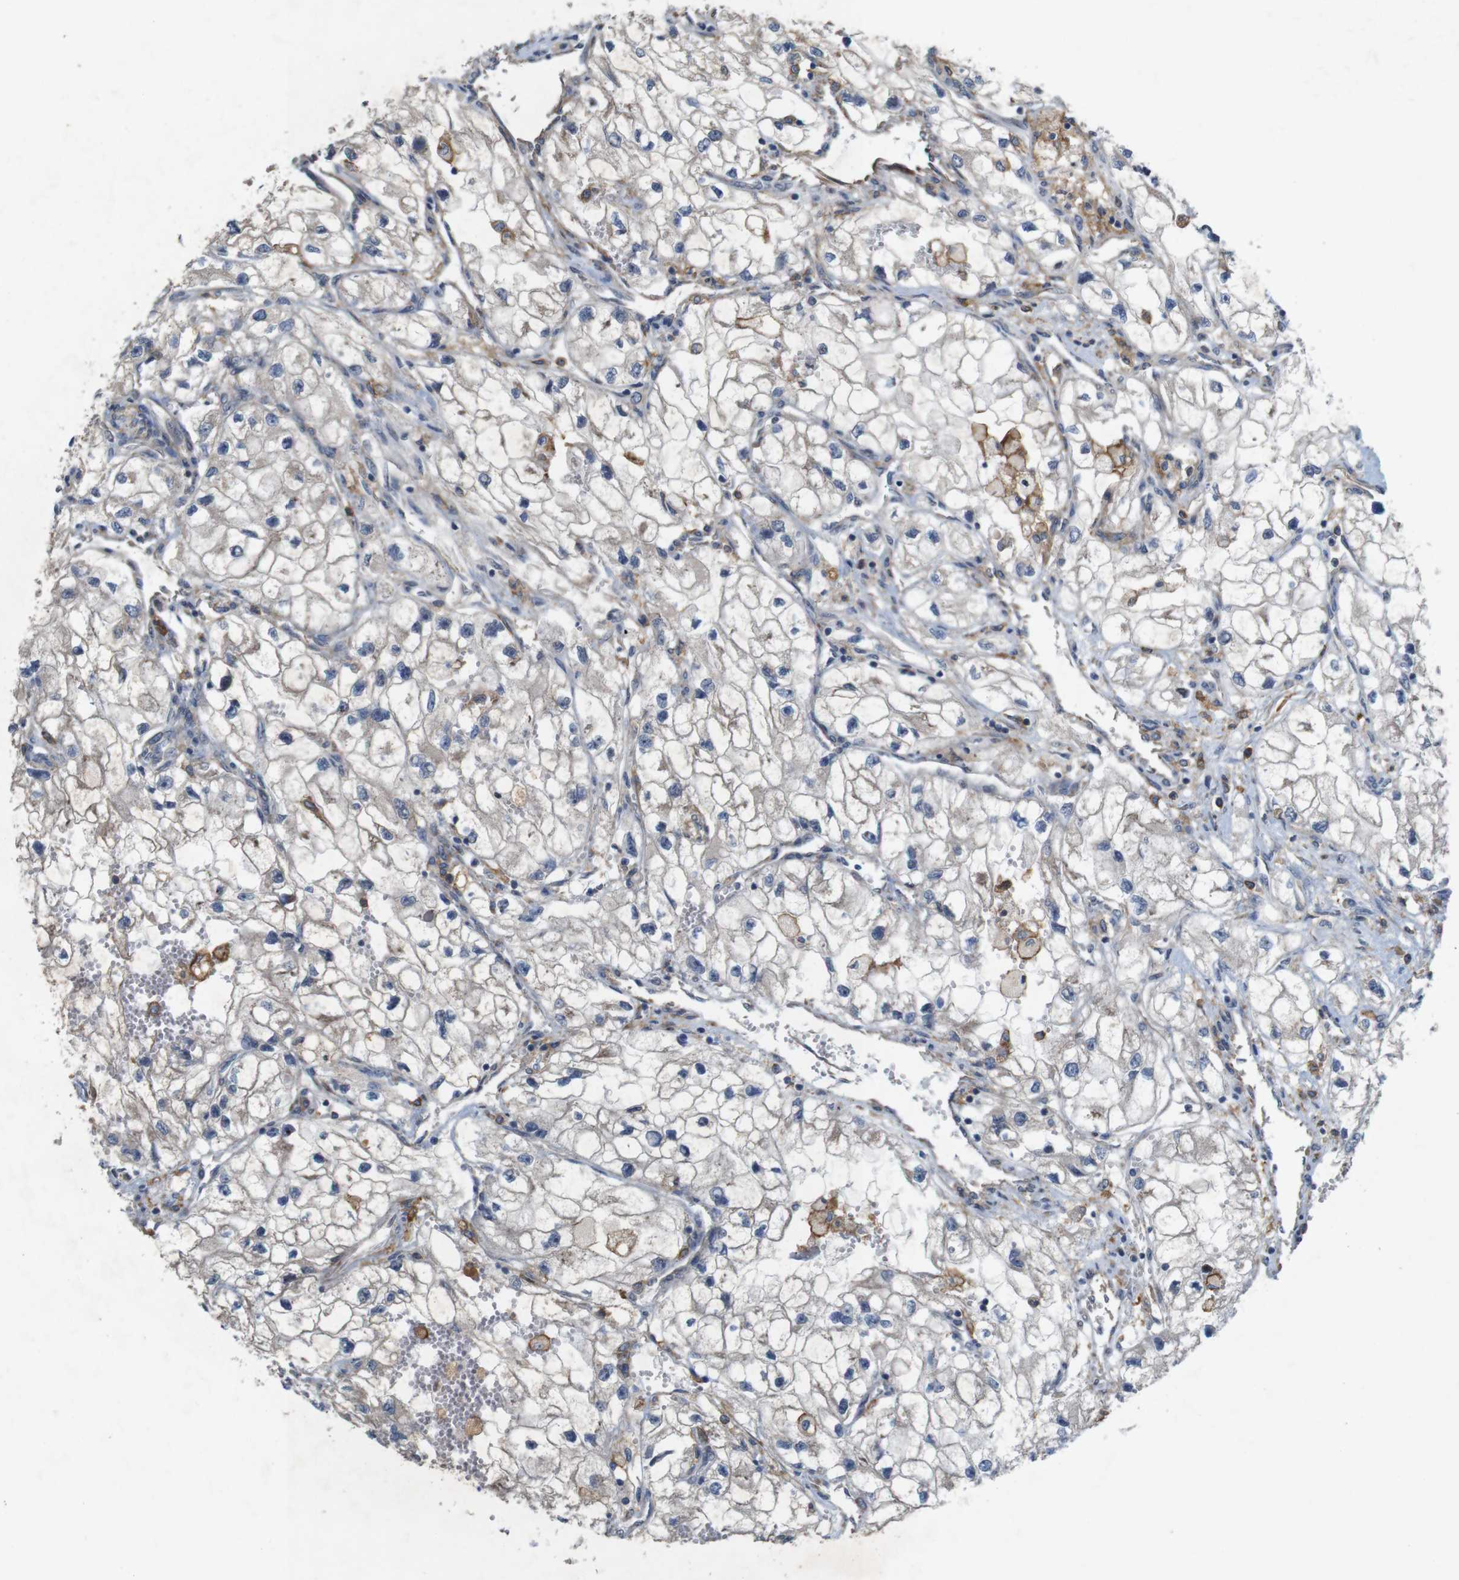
{"staining": {"intensity": "weak", "quantity": "<25%", "location": "cytoplasmic/membranous"}, "tissue": "renal cancer", "cell_type": "Tumor cells", "image_type": "cancer", "snomed": [{"axis": "morphology", "description": "Adenocarcinoma, NOS"}, {"axis": "topography", "description": "Kidney"}], "caption": "This image is of renal adenocarcinoma stained with IHC to label a protein in brown with the nuclei are counter-stained blue. There is no expression in tumor cells. (DAB (3,3'-diaminobenzidine) immunohistochemistry (IHC), high magnification).", "gene": "SIGLEC8", "patient": {"sex": "female", "age": 70}}